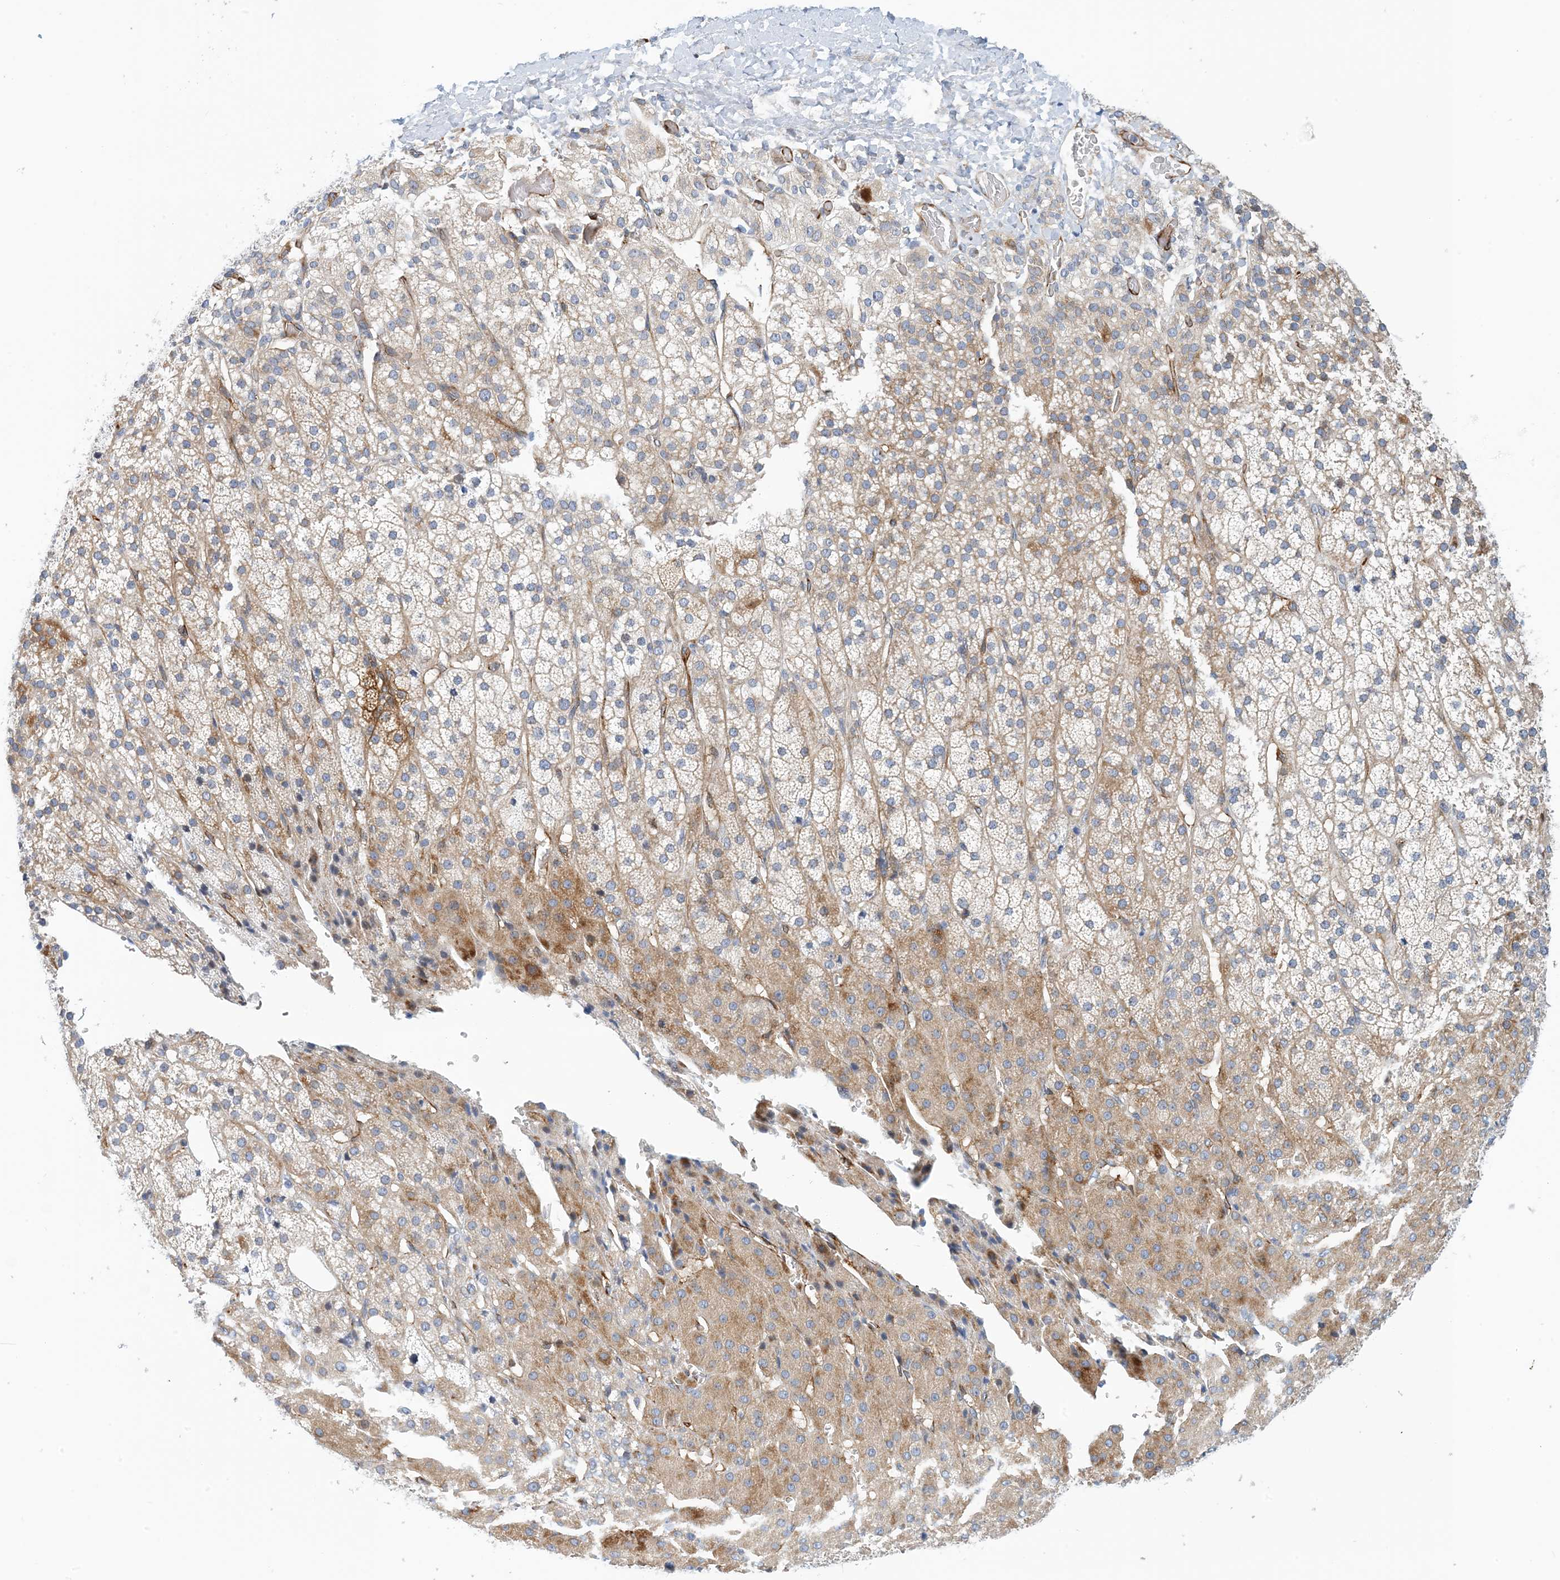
{"staining": {"intensity": "moderate", "quantity": "<25%", "location": "cytoplasmic/membranous"}, "tissue": "adrenal gland", "cell_type": "Glandular cells", "image_type": "normal", "snomed": [{"axis": "morphology", "description": "Normal tissue, NOS"}, {"axis": "topography", "description": "Adrenal gland"}], "caption": "An image showing moderate cytoplasmic/membranous positivity in approximately <25% of glandular cells in benign adrenal gland, as visualized by brown immunohistochemical staining.", "gene": "PCDHA2", "patient": {"sex": "female", "age": 57}}